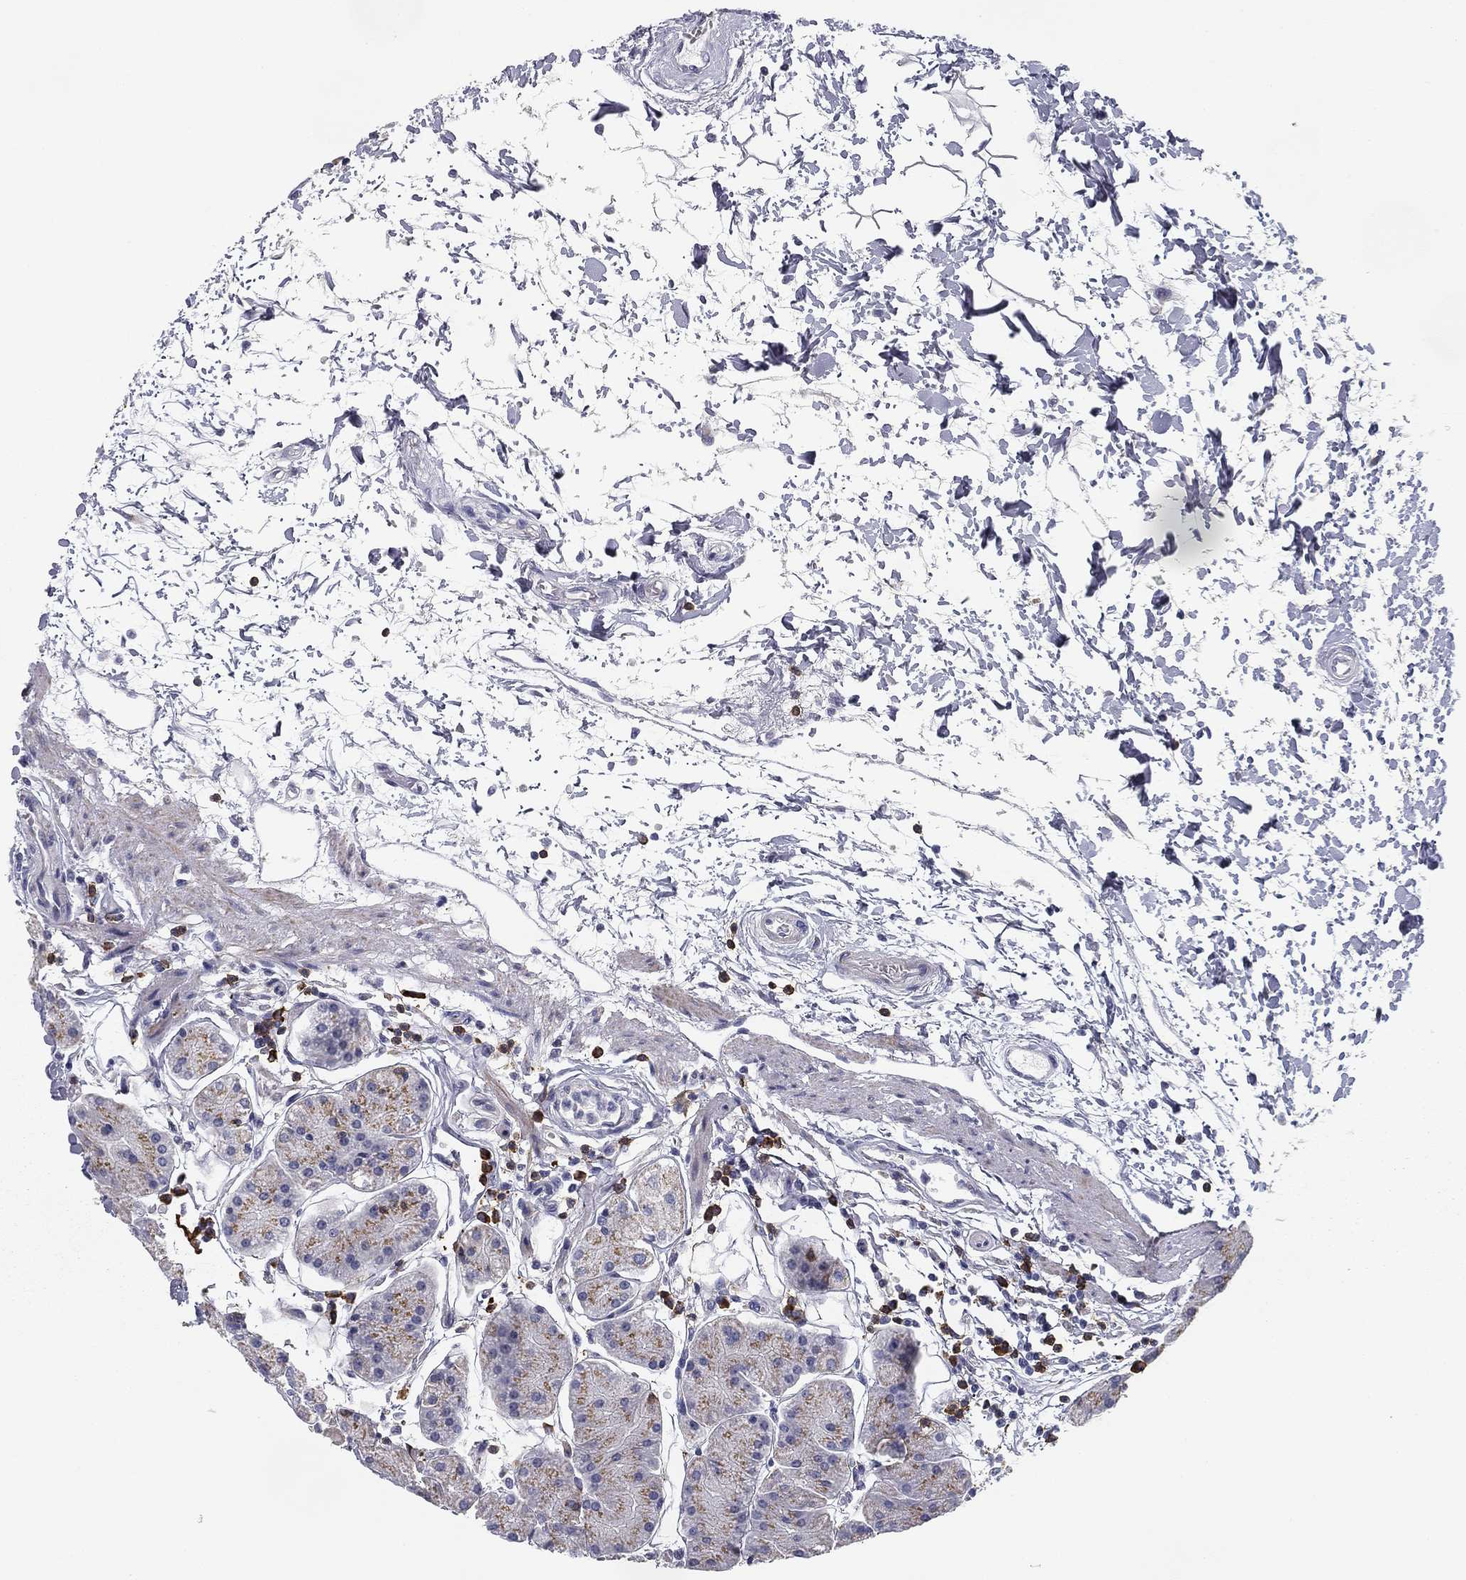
{"staining": {"intensity": "weak", "quantity": "<25%", "location": "cytoplasmic/membranous"}, "tissue": "stomach", "cell_type": "Glandular cells", "image_type": "normal", "snomed": [{"axis": "morphology", "description": "Normal tissue, NOS"}, {"axis": "topography", "description": "Stomach"}], "caption": "This is a histopathology image of IHC staining of benign stomach, which shows no positivity in glandular cells.", "gene": "TRAT1", "patient": {"sex": "male", "age": 54}}